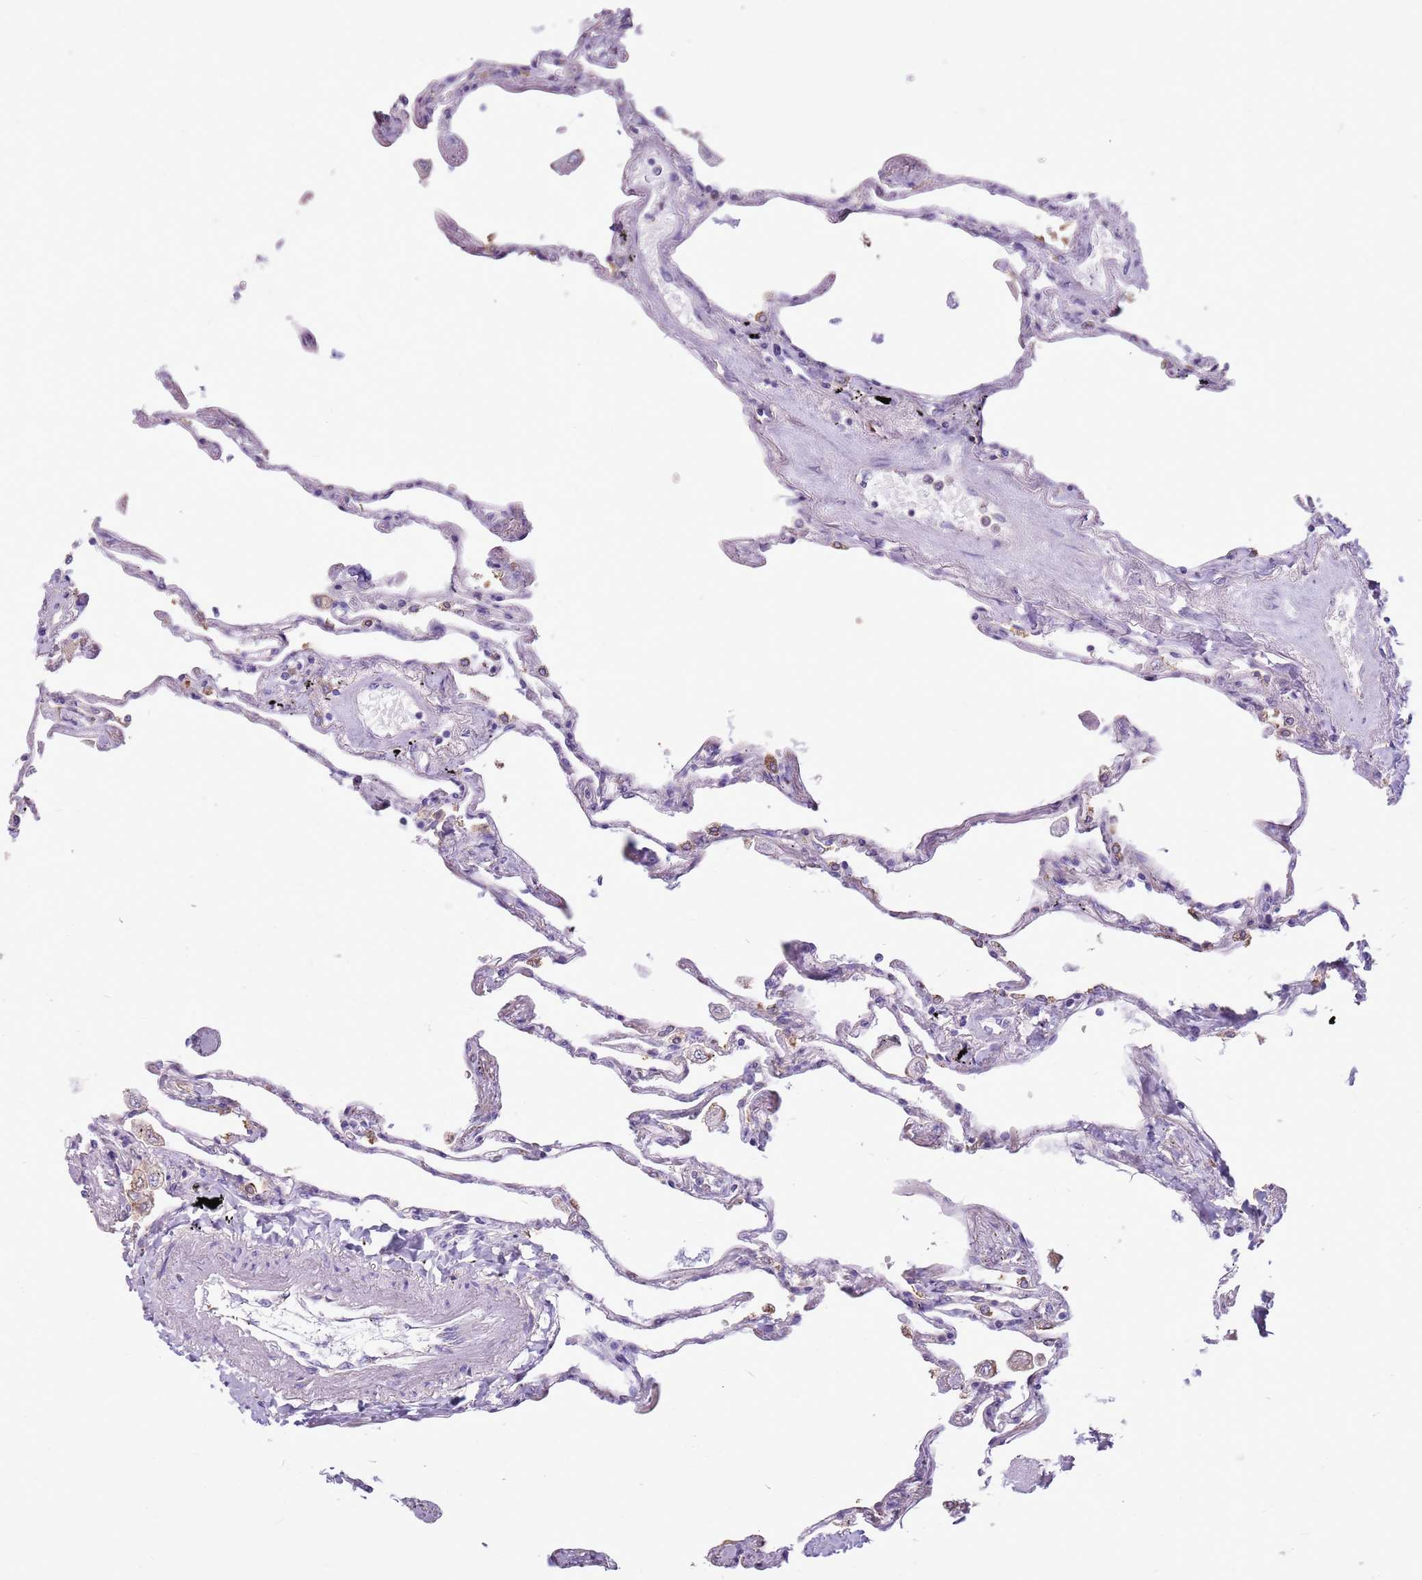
{"staining": {"intensity": "negative", "quantity": "none", "location": "none"}, "tissue": "lung", "cell_type": "Alveolar cells", "image_type": "normal", "snomed": [{"axis": "morphology", "description": "Normal tissue, NOS"}, {"axis": "topography", "description": "Lung"}], "caption": "A photomicrograph of human lung is negative for staining in alveolar cells. (DAB immunohistochemistry (IHC) visualized using brightfield microscopy, high magnification).", "gene": "KCTD19", "patient": {"sex": "female", "age": 67}}